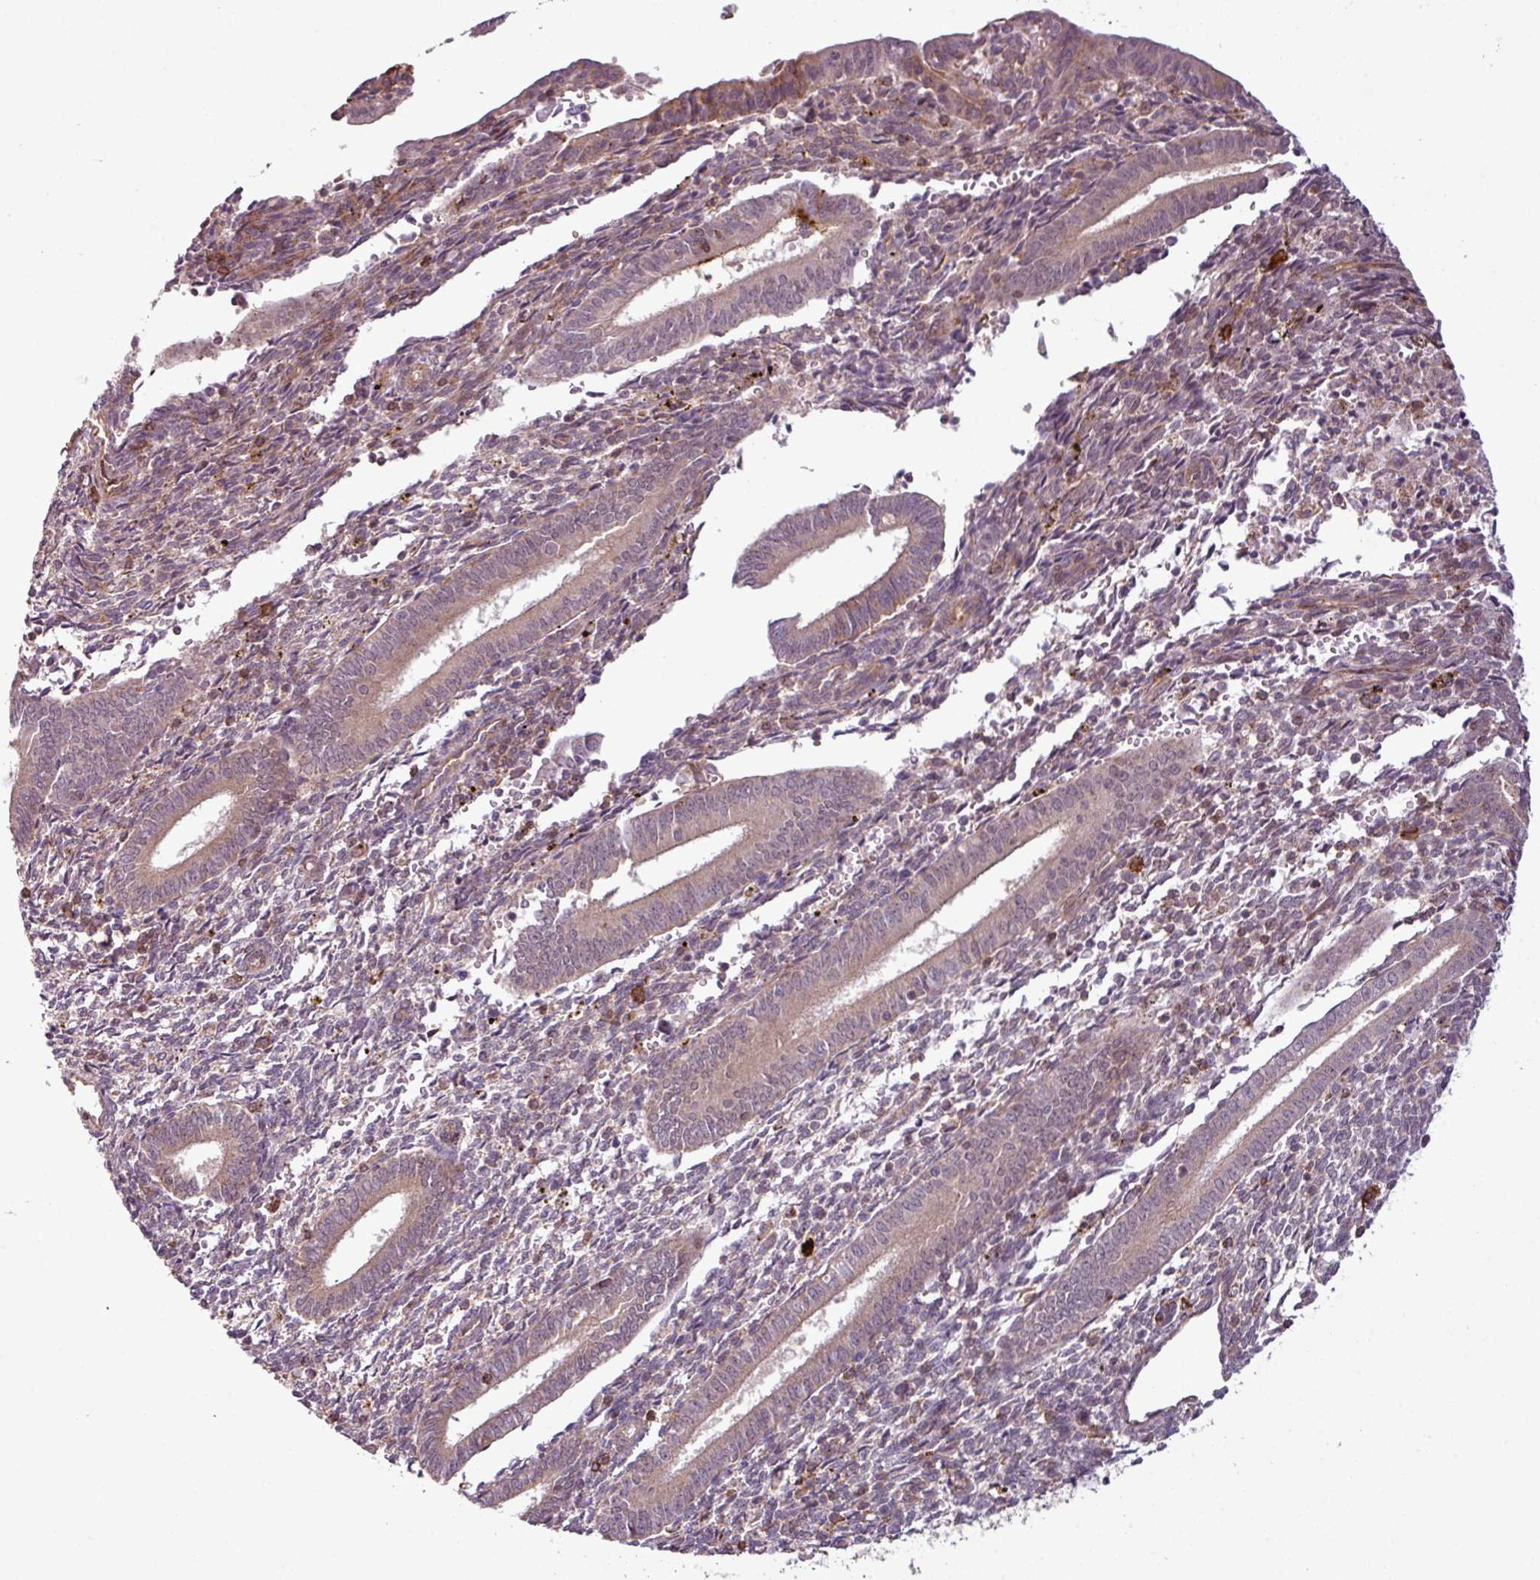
{"staining": {"intensity": "weak", "quantity": "<25%", "location": "nuclear"}, "tissue": "endometrium", "cell_type": "Cells in endometrial stroma", "image_type": "normal", "snomed": [{"axis": "morphology", "description": "Normal tissue, NOS"}, {"axis": "topography", "description": "Endometrium"}], "caption": "Cells in endometrial stroma are negative for brown protein staining in benign endometrium.", "gene": "ZC2HC1C", "patient": {"sex": "female", "age": 41}}